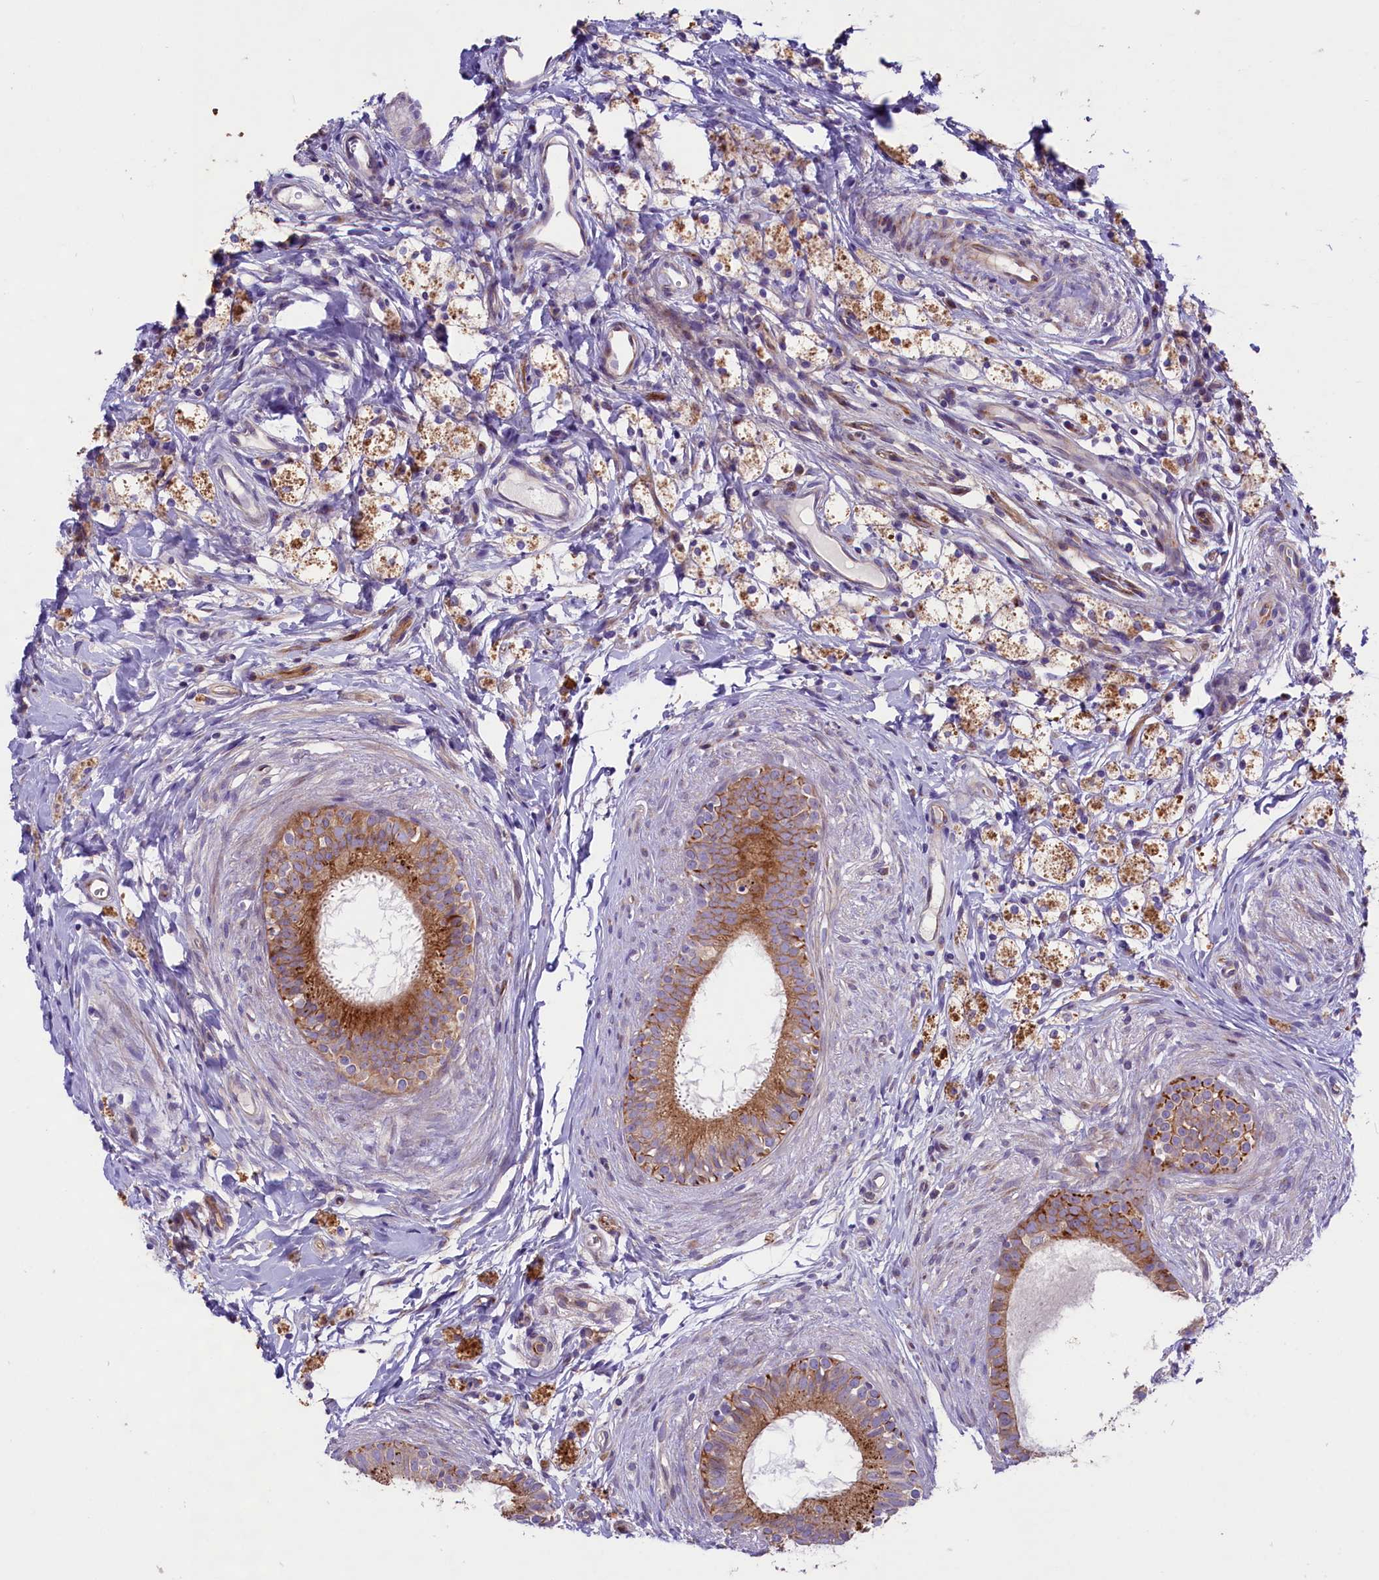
{"staining": {"intensity": "moderate", "quantity": ">75%", "location": "cytoplasmic/membranous"}, "tissue": "epididymis", "cell_type": "Glandular cells", "image_type": "normal", "snomed": [{"axis": "morphology", "description": "Normal tissue, NOS"}, {"axis": "topography", "description": "Epididymis"}], "caption": "An IHC micrograph of normal tissue is shown. Protein staining in brown labels moderate cytoplasmic/membranous positivity in epididymis within glandular cells.", "gene": "CD99L2", "patient": {"sex": "male", "age": 80}}